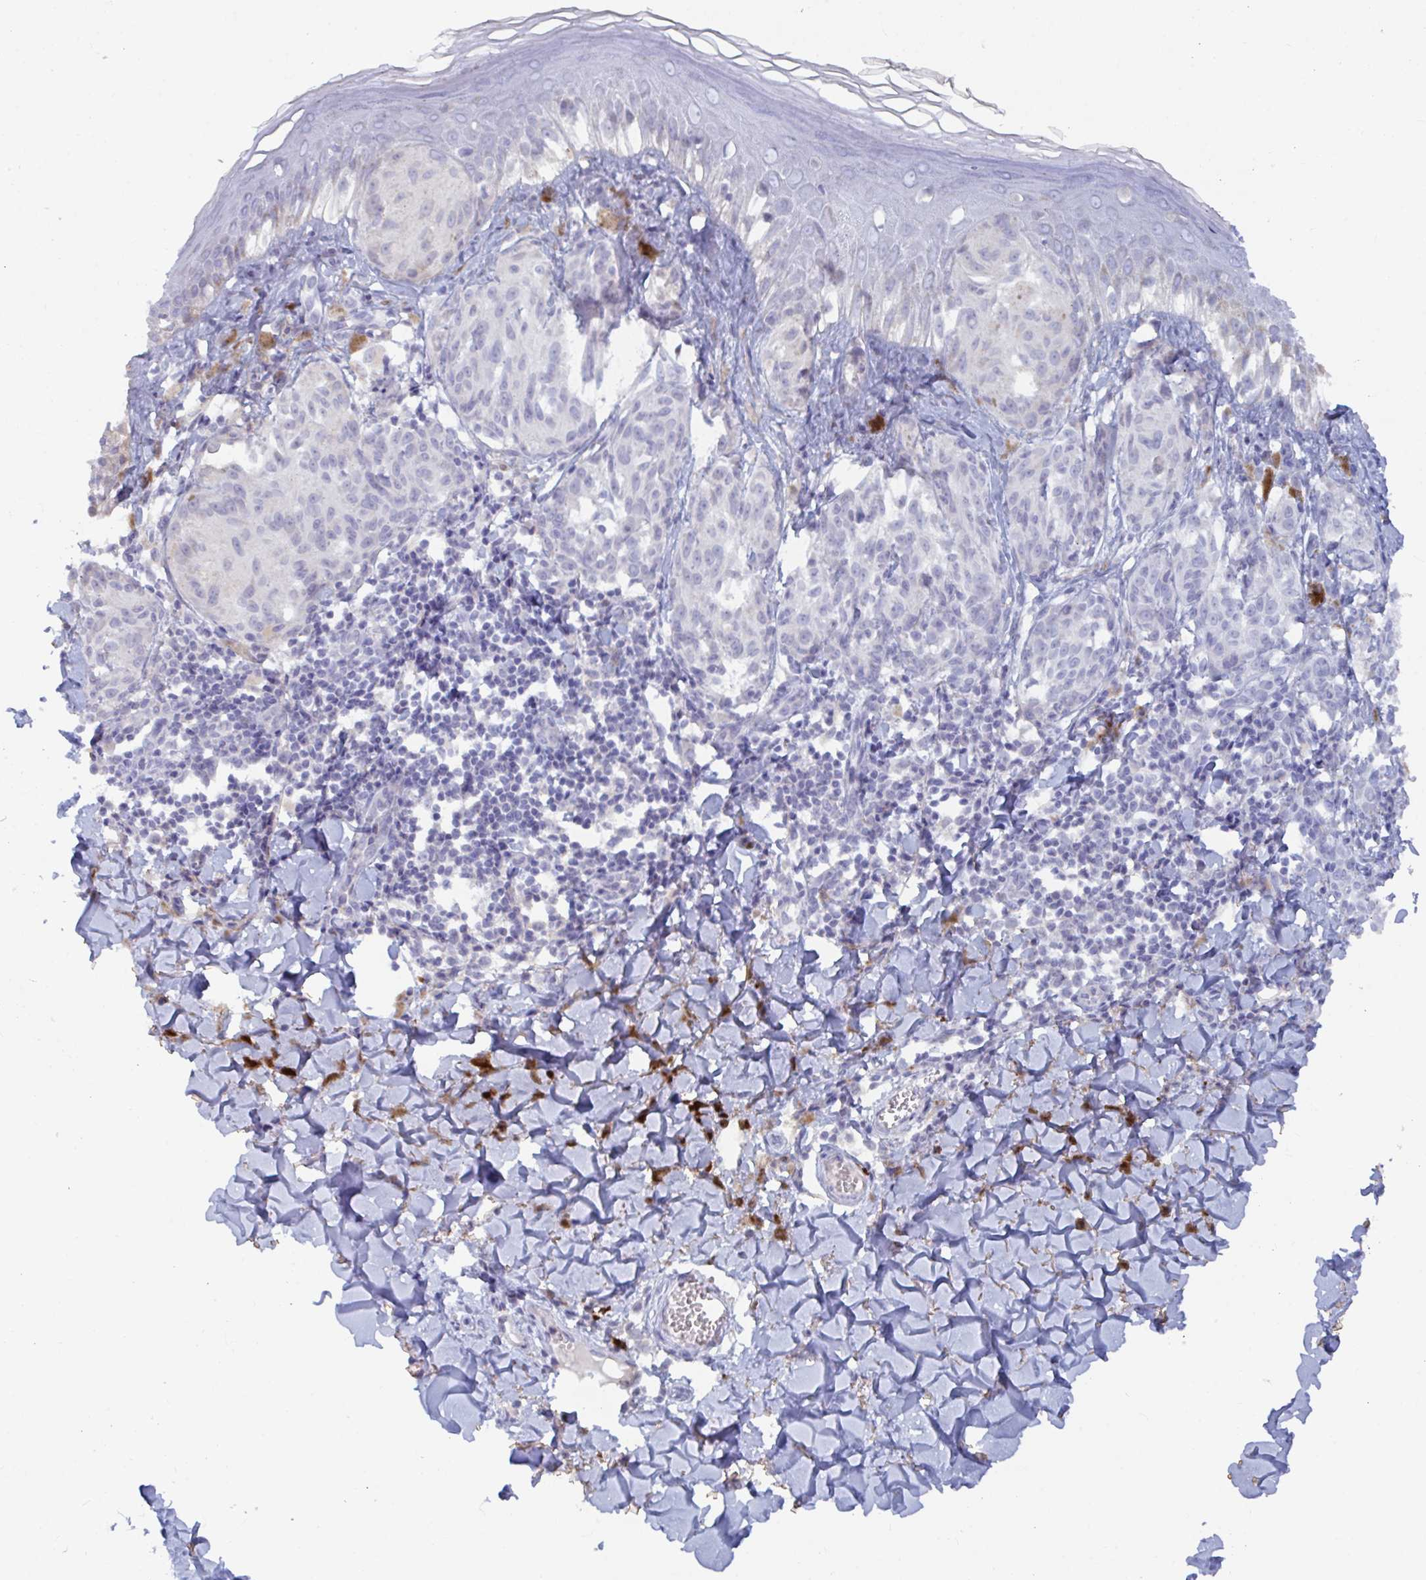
{"staining": {"intensity": "negative", "quantity": "none", "location": "none"}, "tissue": "melanoma", "cell_type": "Tumor cells", "image_type": "cancer", "snomed": [{"axis": "morphology", "description": "Malignant melanoma, NOS"}, {"axis": "topography", "description": "Skin"}], "caption": "Image shows no significant protein positivity in tumor cells of malignant melanoma. (Stains: DAB immunohistochemistry with hematoxylin counter stain, Microscopy: brightfield microscopy at high magnification).", "gene": "KCNK5", "patient": {"sex": "female", "age": 38}}